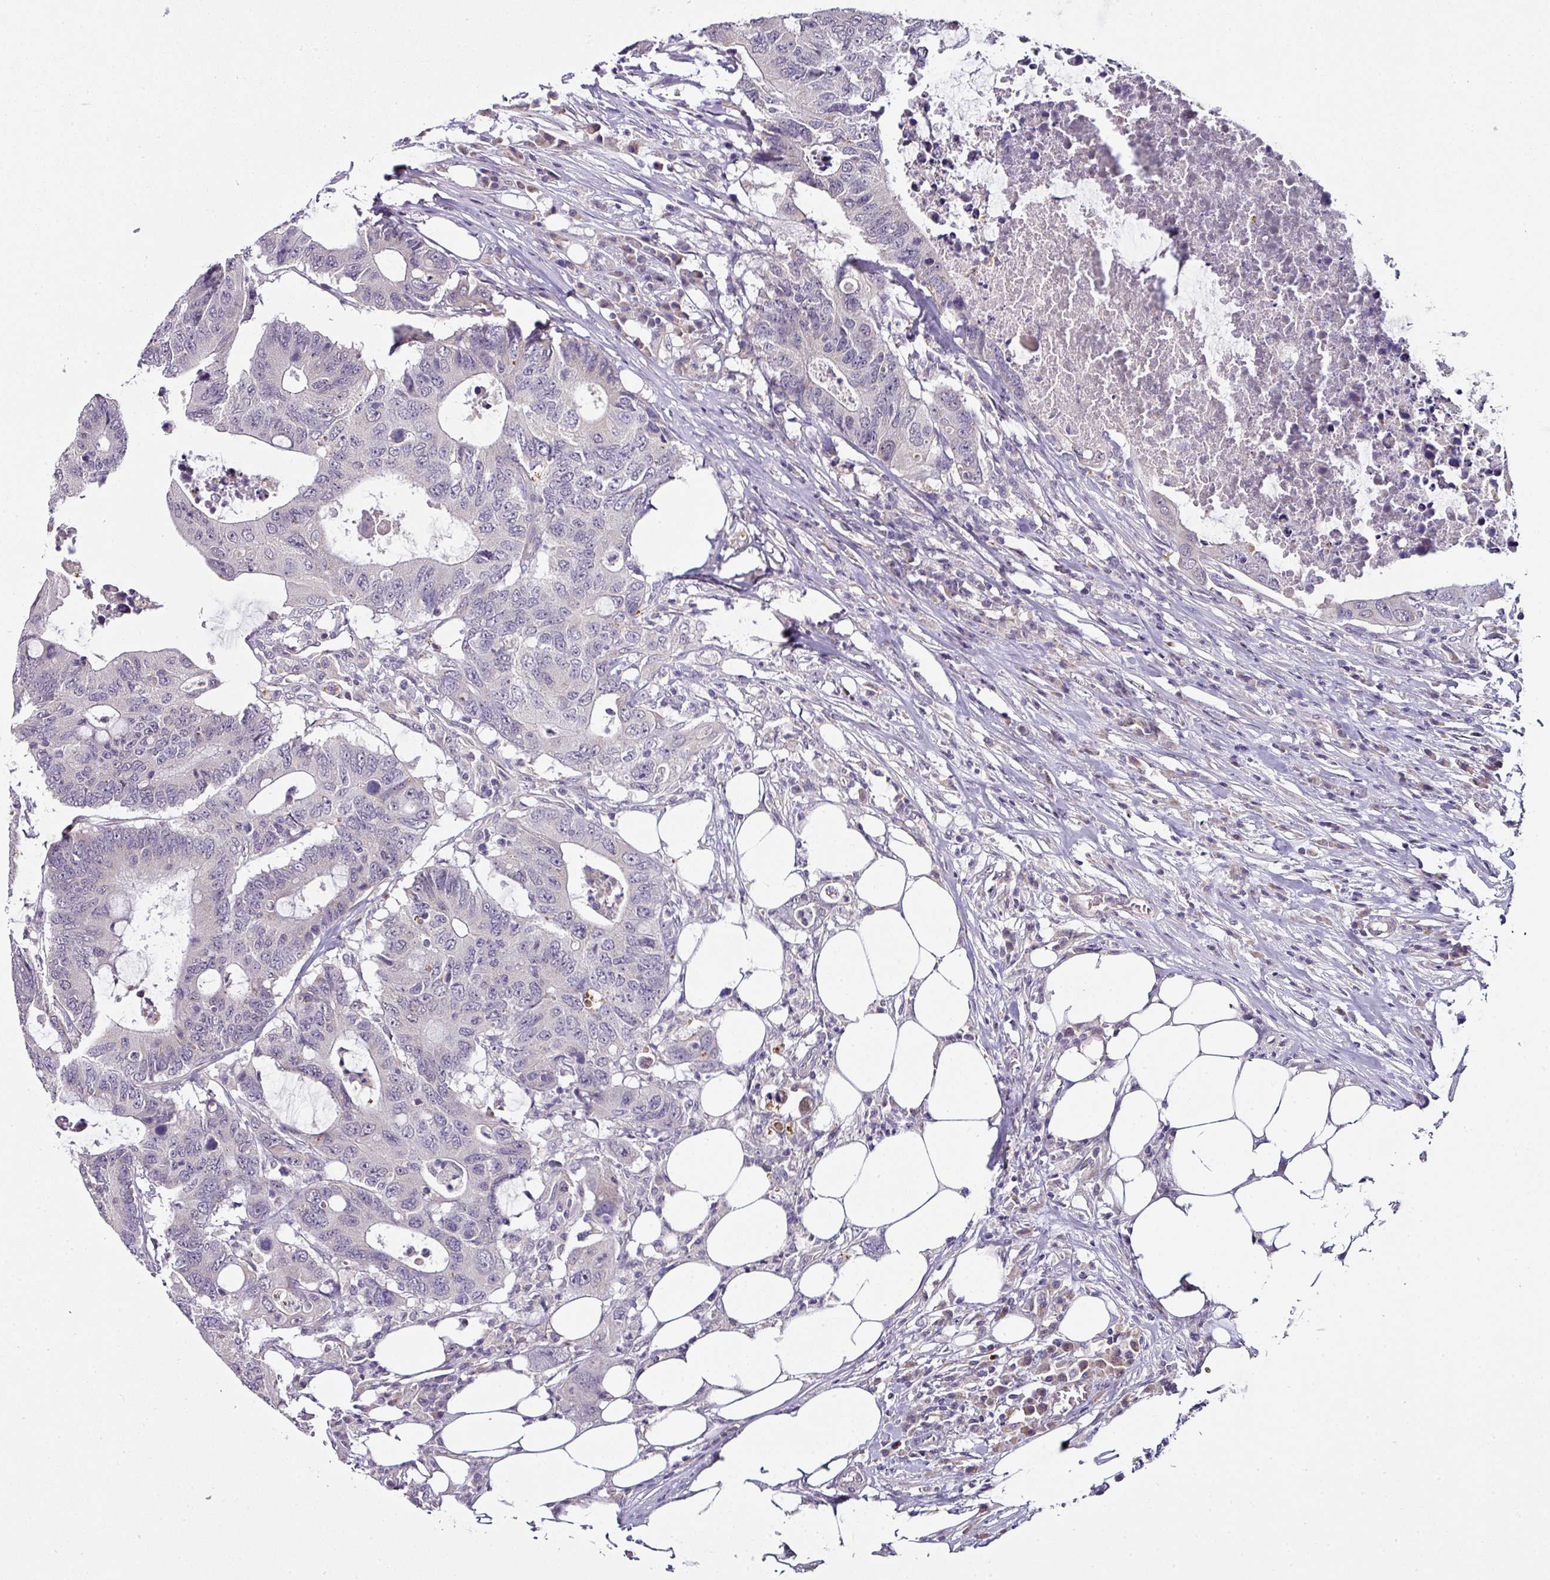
{"staining": {"intensity": "negative", "quantity": "none", "location": "none"}, "tissue": "colorectal cancer", "cell_type": "Tumor cells", "image_type": "cancer", "snomed": [{"axis": "morphology", "description": "Adenocarcinoma, NOS"}, {"axis": "topography", "description": "Colon"}], "caption": "An IHC image of adenocarcinoma (colorectal) is shown. There is no staining in tumor cells of adenocarcinoma (colorectal). Nuclei are stained in blue.", "gene": "NAPSA", "patient": {"sex": "male", "age": 71}}